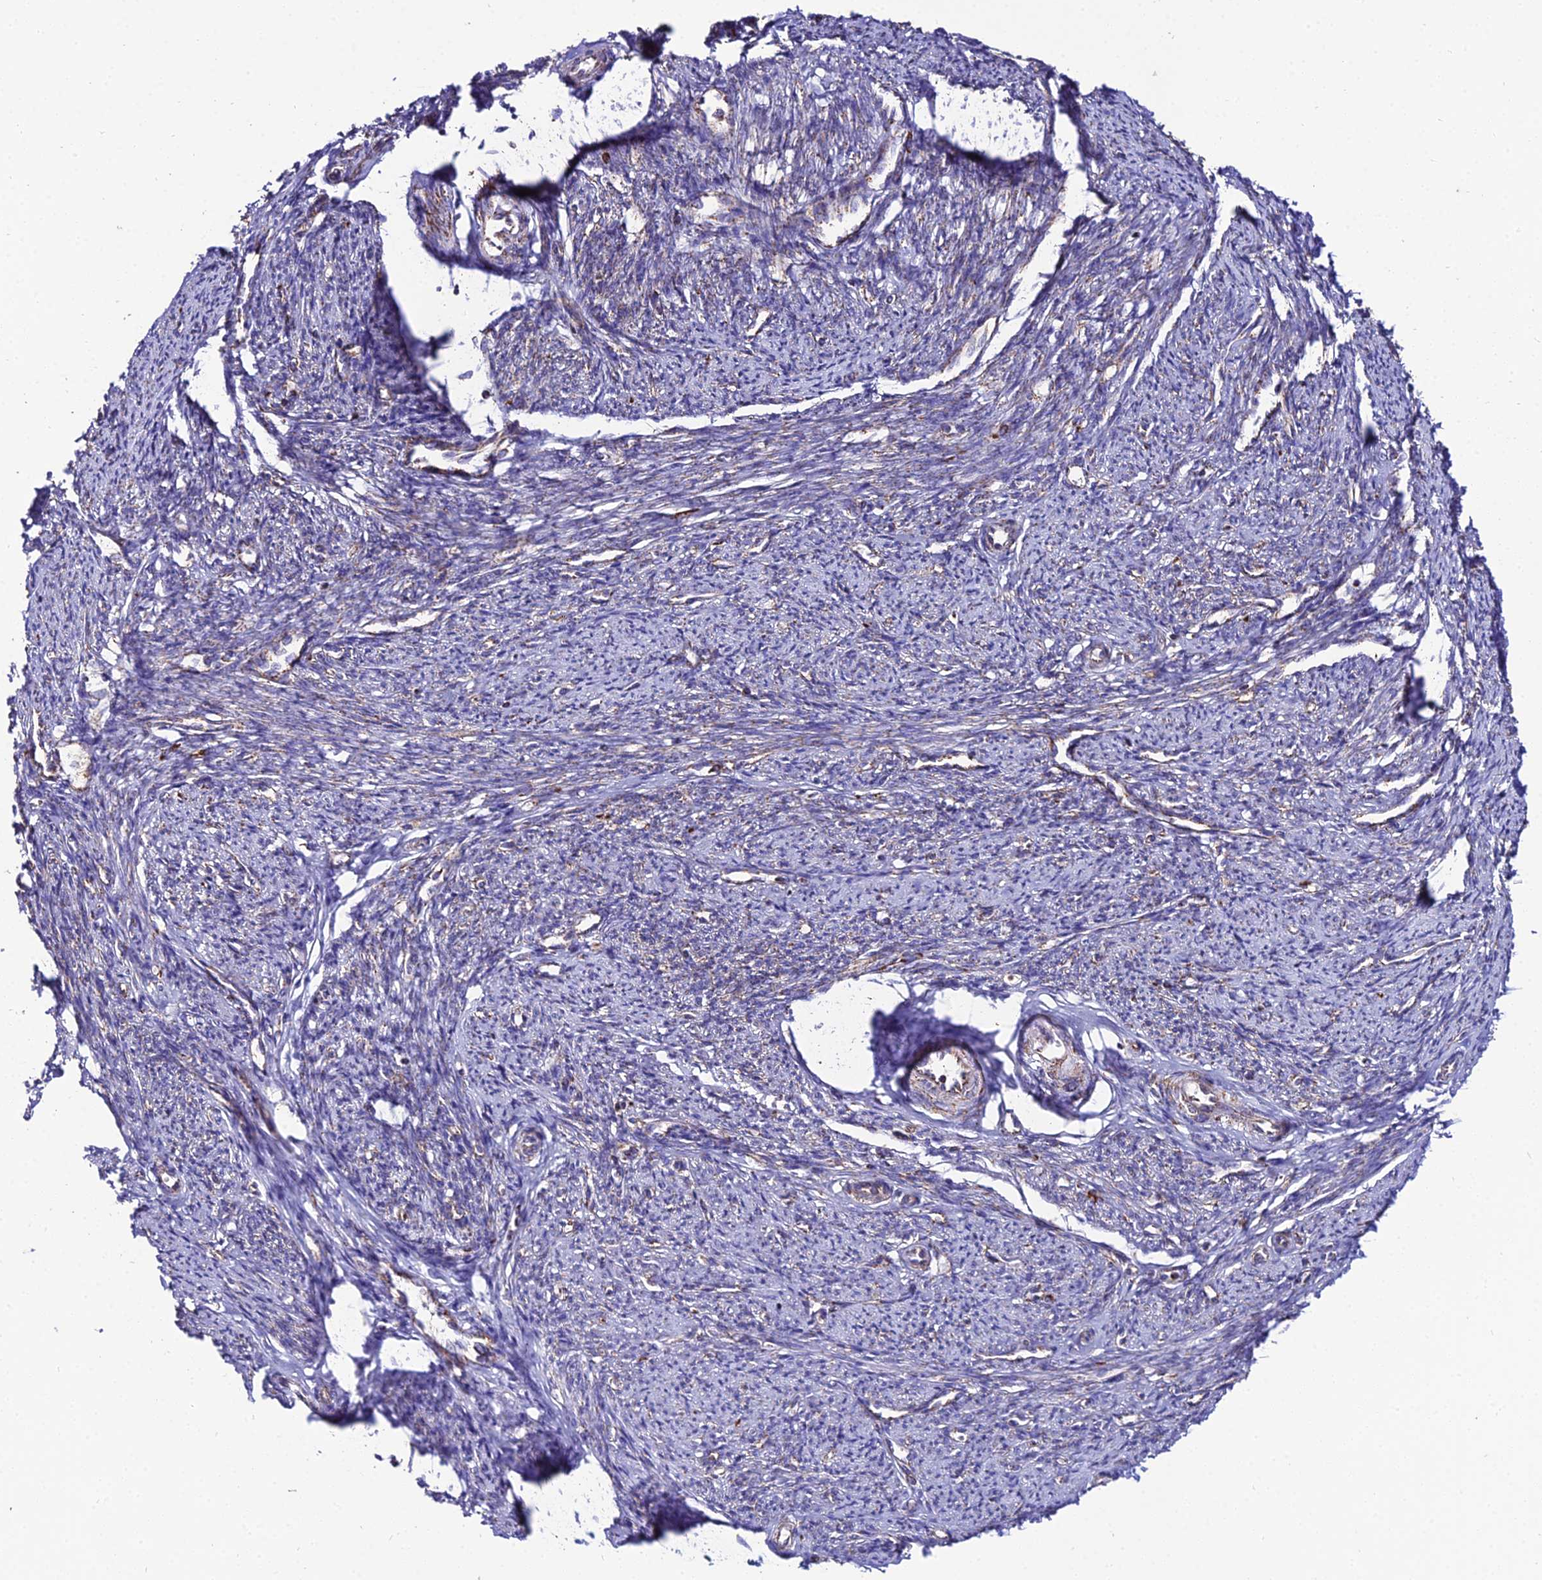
{"staining": {"intensity": "moderate", "quantity": "25%-75%", "location": "cytoplasmic/membranous"}, "tissue": "smooth muscle", "cell_type": "Smooth muscle cells", "image_type": "normal", "snomed": [{"axis": "morphology", "description": "Normal tissue, NOS"}, {"axis": "topography", "description": "Smooth muscle"}, {"axis": "topography", "description": "Uterus"}], "caption": "Approximately 25%-75% of smooth muscle cells in normal human smooth muscle display moderate cytoplasmic/membranous protein positivity as visualized by brown immunohistochemical staining.", "gene": "PSMD2", "patient": {"sex": "female", "age": 59}}